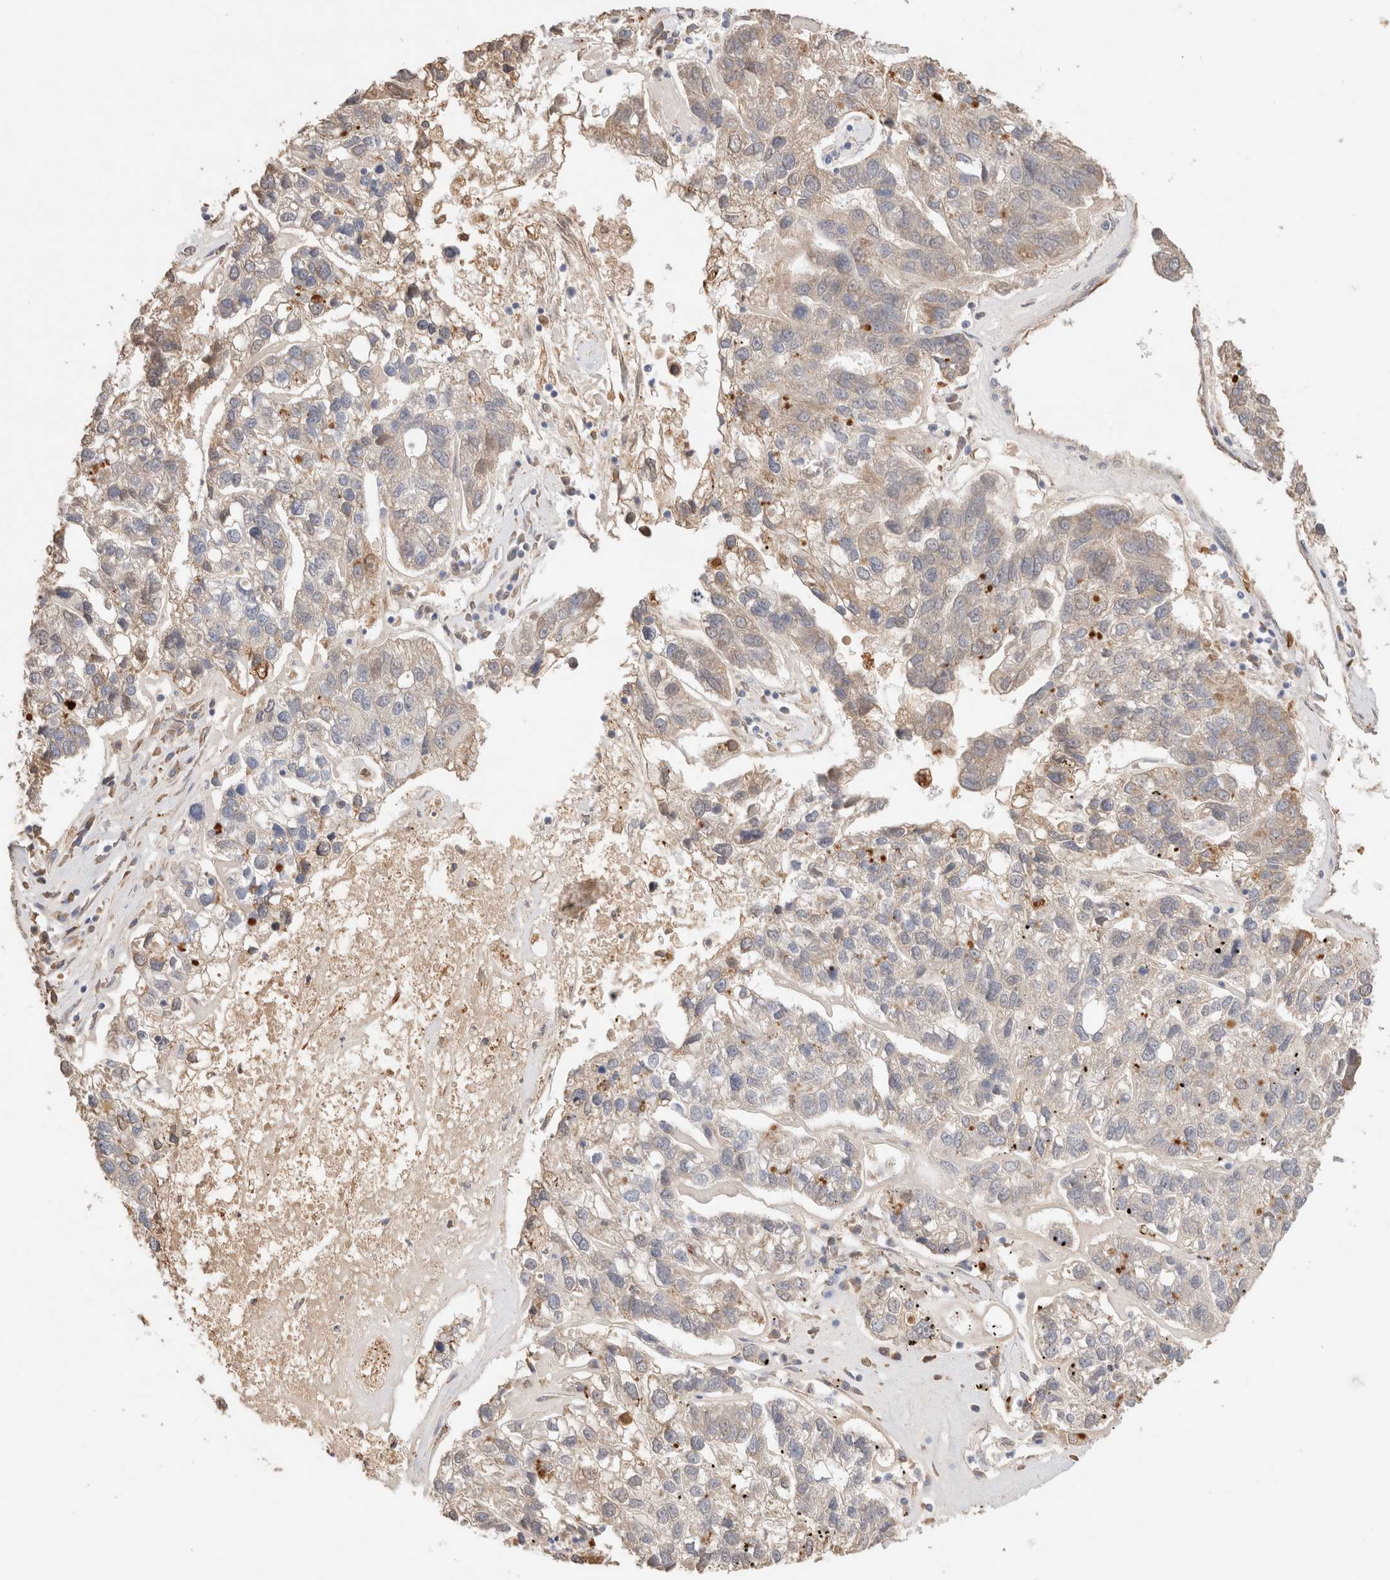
{"staining": {"intensity": "weak", "quantity": "<25%", "location": "cytoplasmic/membranous"}, "tissue": "pancreatic cancer", "cell_type": "Tumor cells", "image_type": "cancer", "snomed": [{"axis": "morphology", "description": "Adenocarcinoma, NOS"}, {"axis": "topography", "description": "Pancreas"}], "caption": "A photomicrograph of adenocarcinoma (pancreatic) stained for a protein displays no brown staining in tumor cells. Nuclei are stained in blue.", "gene": "PROS1", "patient": {"sex": "female", "age": 61}}